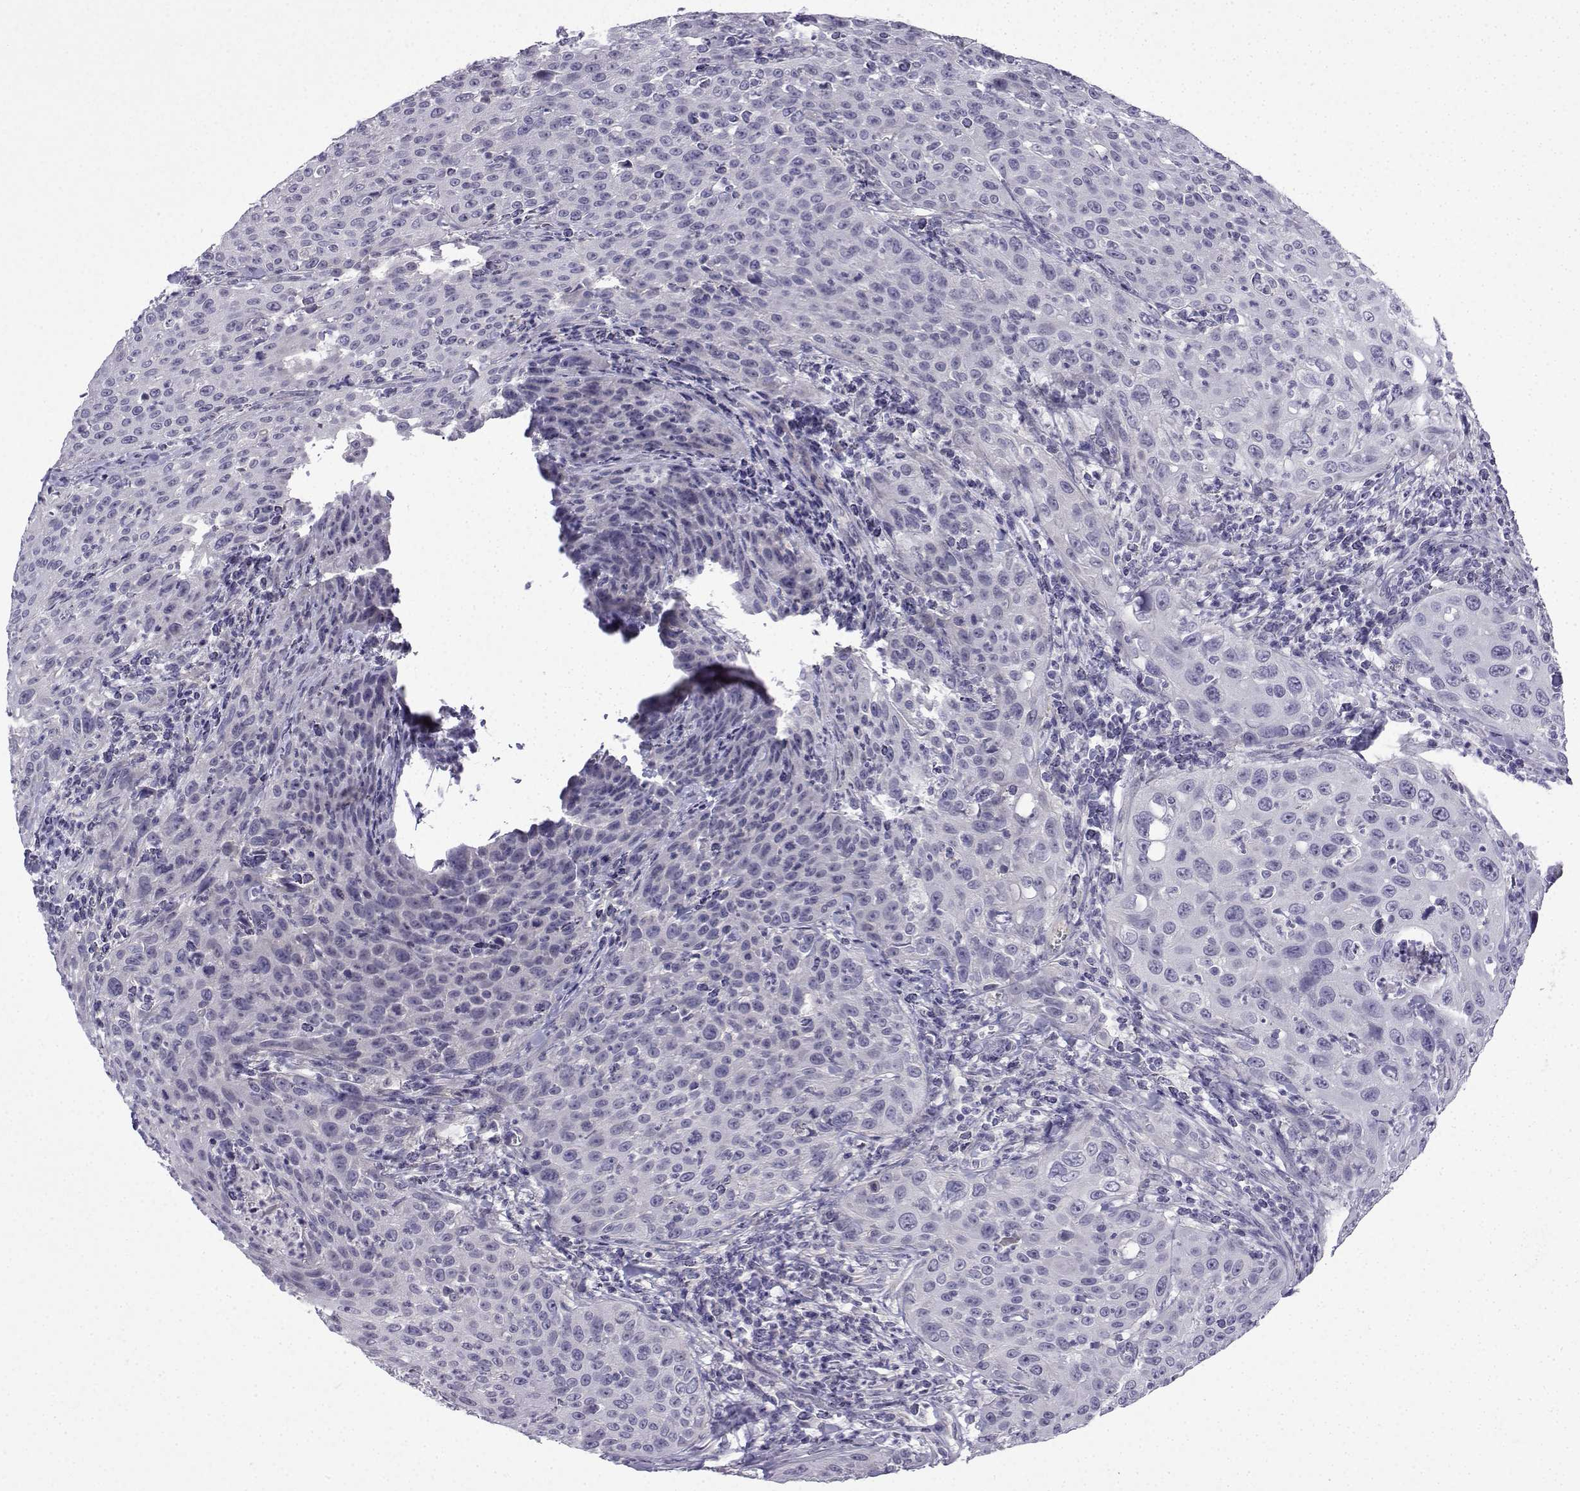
{"staining": {"intensity": "negative", "quantity": "none", "location": "none"}, "tissue": "cervical cancer", "cell_type": "Tumor cells", "image_type": "cancer", "snomed": [{"axis": "morphology", "description": "Squamous cell carcinoma, NOS"}, {"axis": "topography", "description": "Cervix"}], "caption": "This is a histopathology image of immunohistochemistry staining of squamous cell carcinoma (cervical), which shows no staining in tumor cells. (Stains: DAB IHC with hematoxylin counter stain, Microscopy: brightfield microscopy at high magnification).", "gene": "SPACA7", "patient": {"sex": "female", "age": 26}}